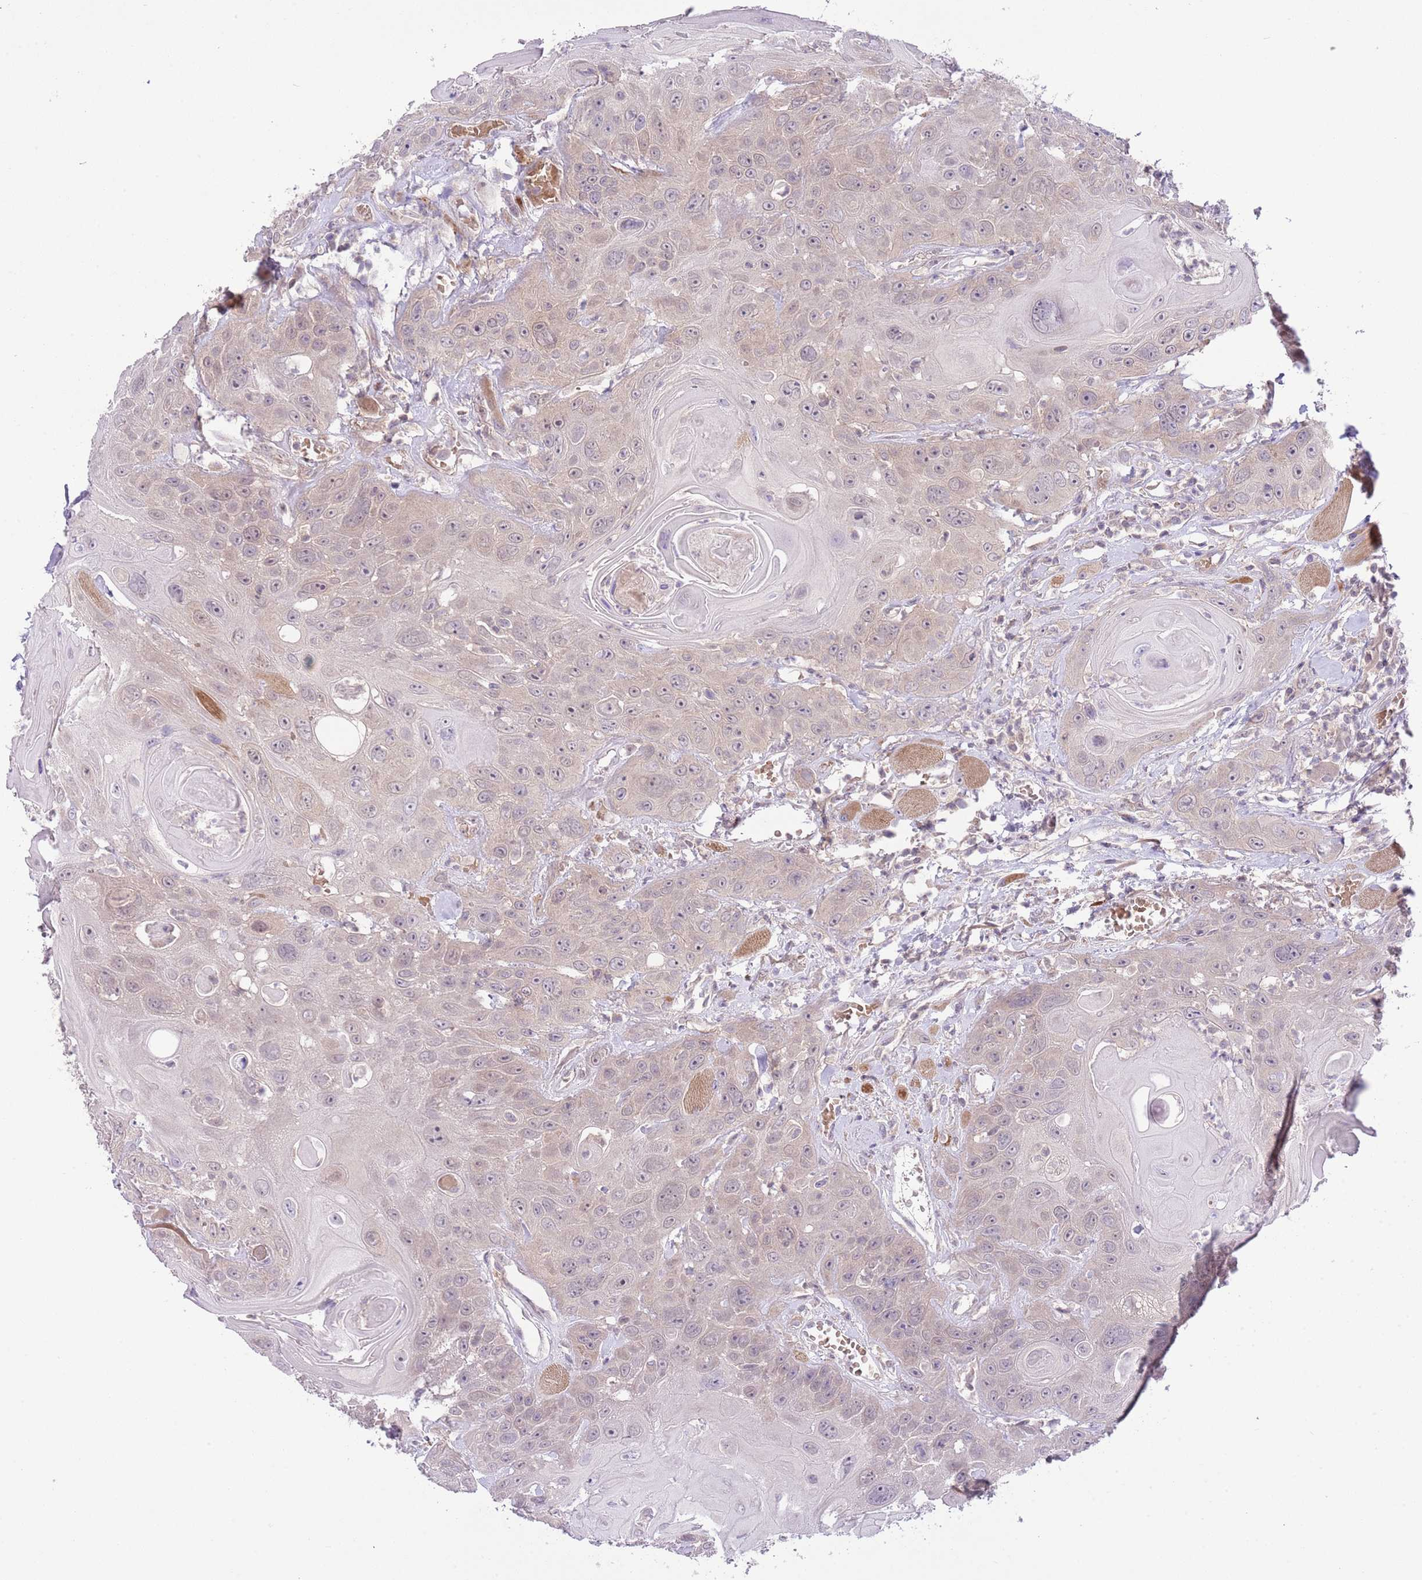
{"staining": {"intensity": "weak", "quantity": "25%-75%", "location": "cytoplasmic/membranous"}, "tissue": "head and neck cancer", "cell_type": "Tumor cells", "image_type": "cancer", "snomed": [{"axis": "morphology", "description": "Squamous cell carcinoma, NOS"}, {"axis": "topography", "description": "Head-Neck"}], "caption": "Human head and neck squamous cell carcinoma stained for a protein (brown) exhibits weak cytoplasmic/membranous positive staining in about 25%-75% of tumor cells.", "gene": "GALK2", "patient": {"sex": "female", "age": 59}}